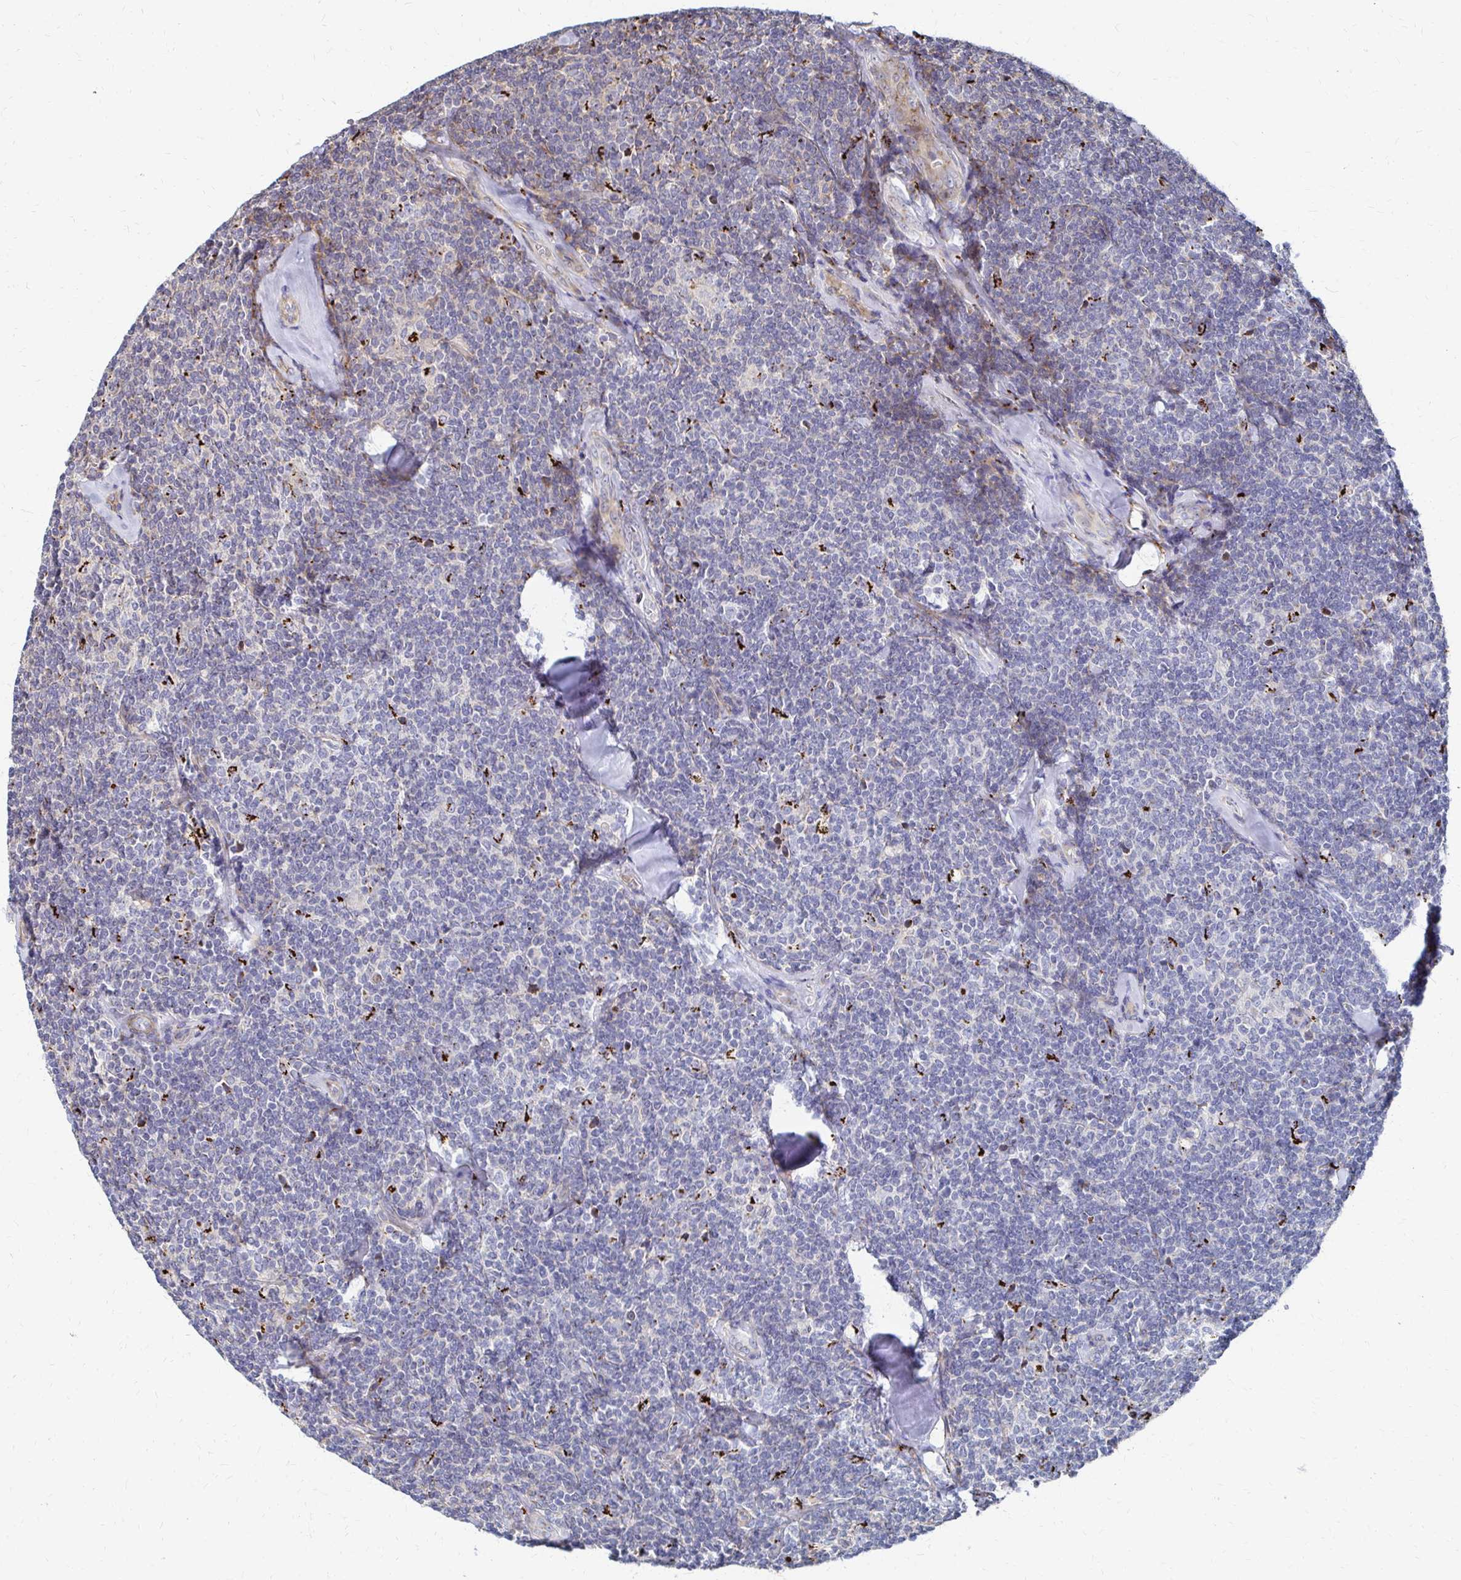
{"staining": {"intensity": "negative", "quantity": "none", "location": "none"}, "tissue": "lymphoma", "cell_type": "Tumor cells", "image_type": "cancer", "snomed": [{"axis": "morphology", "description": "Malignant lymphoma, non-Hodgkin's type, Low grade"}, {"axis": "topography", "description": "Lymph node"}], "caption": "Immunohistochemistry (IHC) micrograph of low-grade malignant lymphoma, non-Hodgkin's type stained for a protein (brown), which reveals no staining in tumor cells.", "gene": "MAN1A1", "patient": {"sex": "female", "age": 56}}